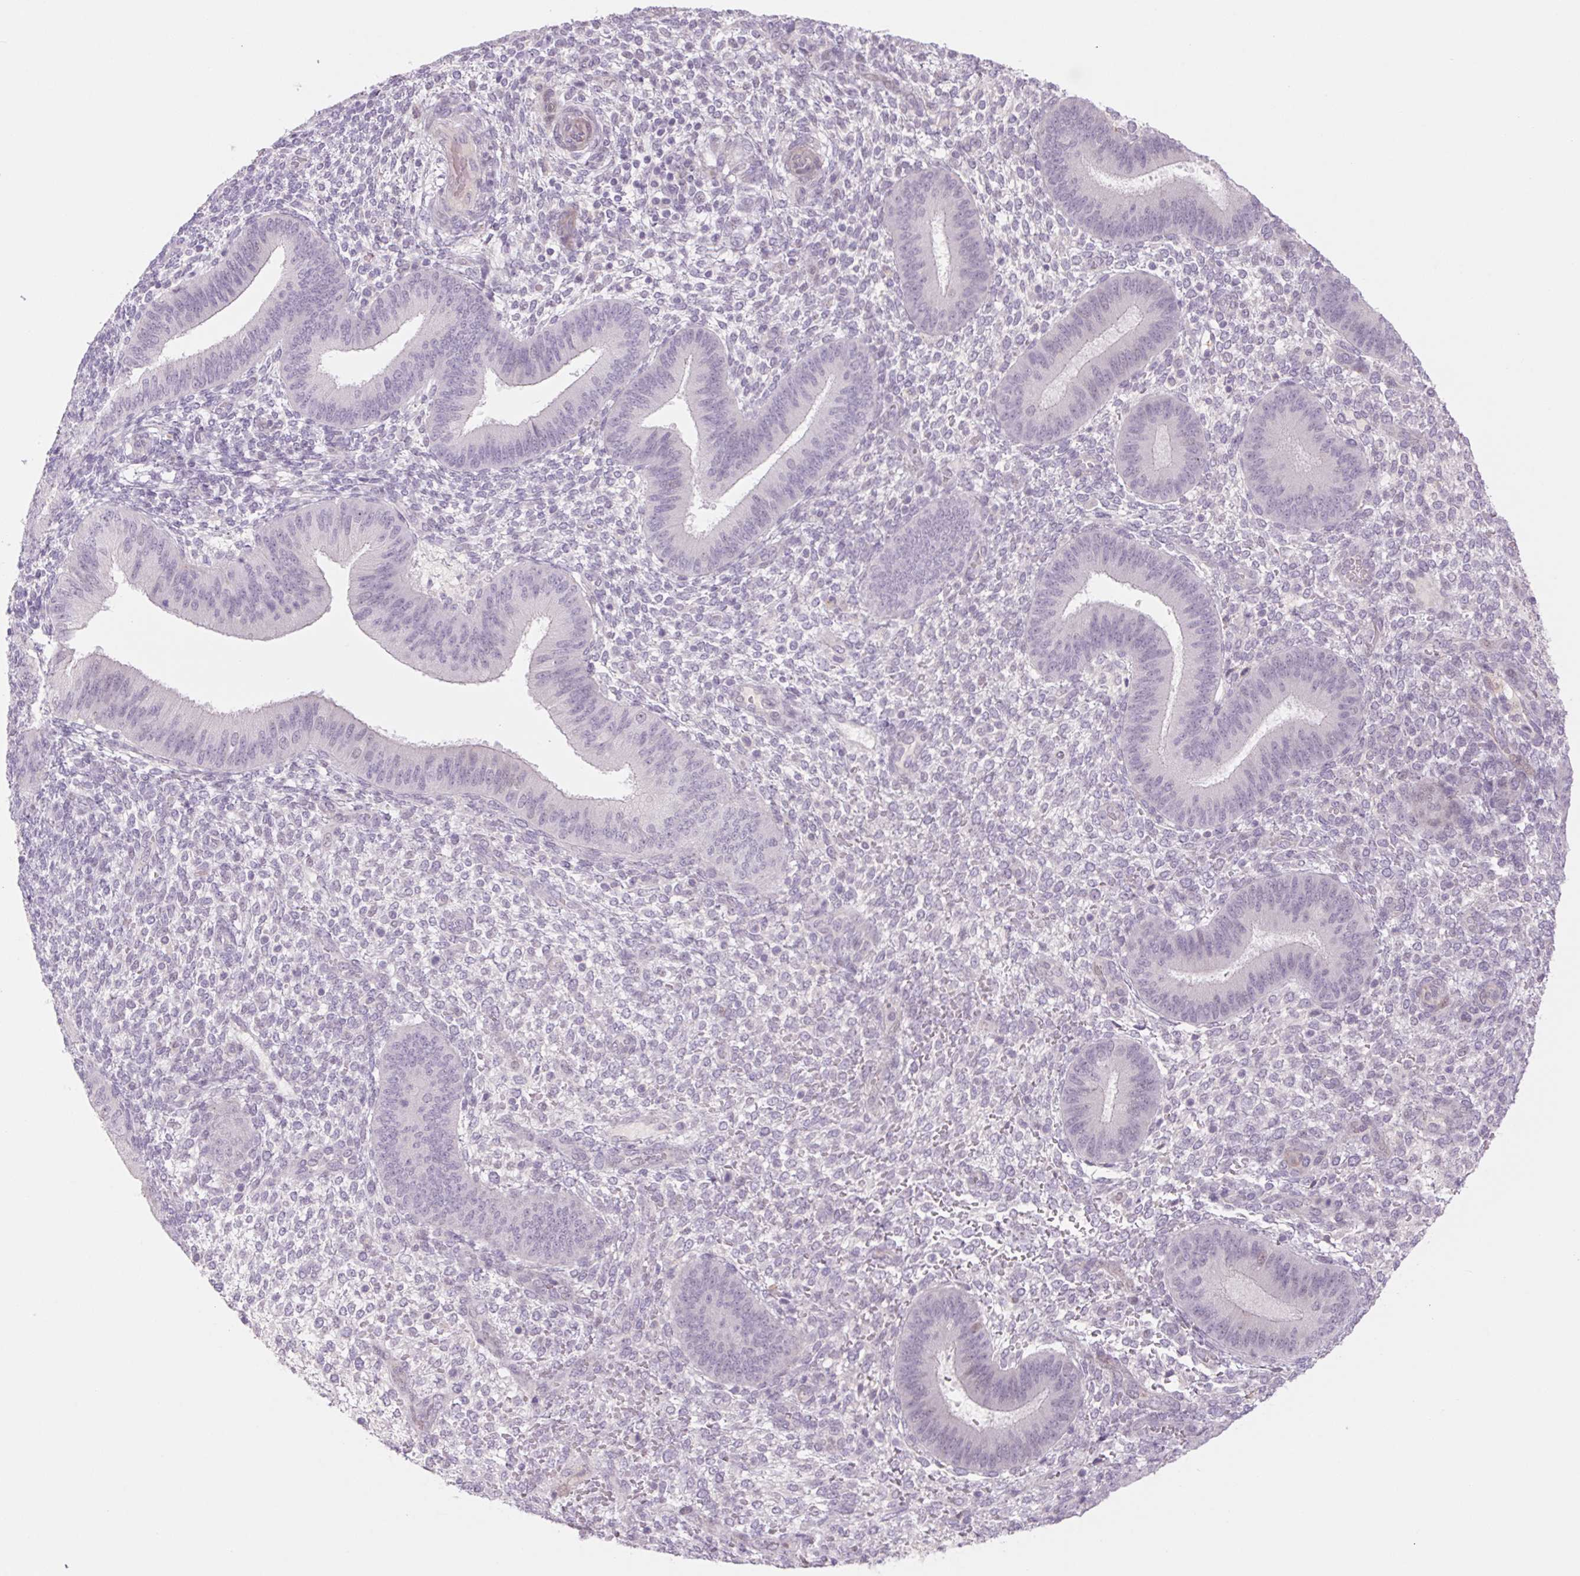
{"staining": {"intensity": "negative", "quantity": "none", "location": "none"}, "tissue": "endometrium", "cell_type": "Cells in endometrial stroma", "image_type": "normal", "snomed": [{"axis": "morphology", "description": "Normal tissue, NOS"}, {"axis": "topography", "description": "Endometrium"}], "caption": "Immunohistochemistry image of benign human endometrium stained for a protein (brown), which reveals no positivity in cells in endometrial stroma.", "gene": "KRT1", "patient": {"sex": "female", "age": 39}}